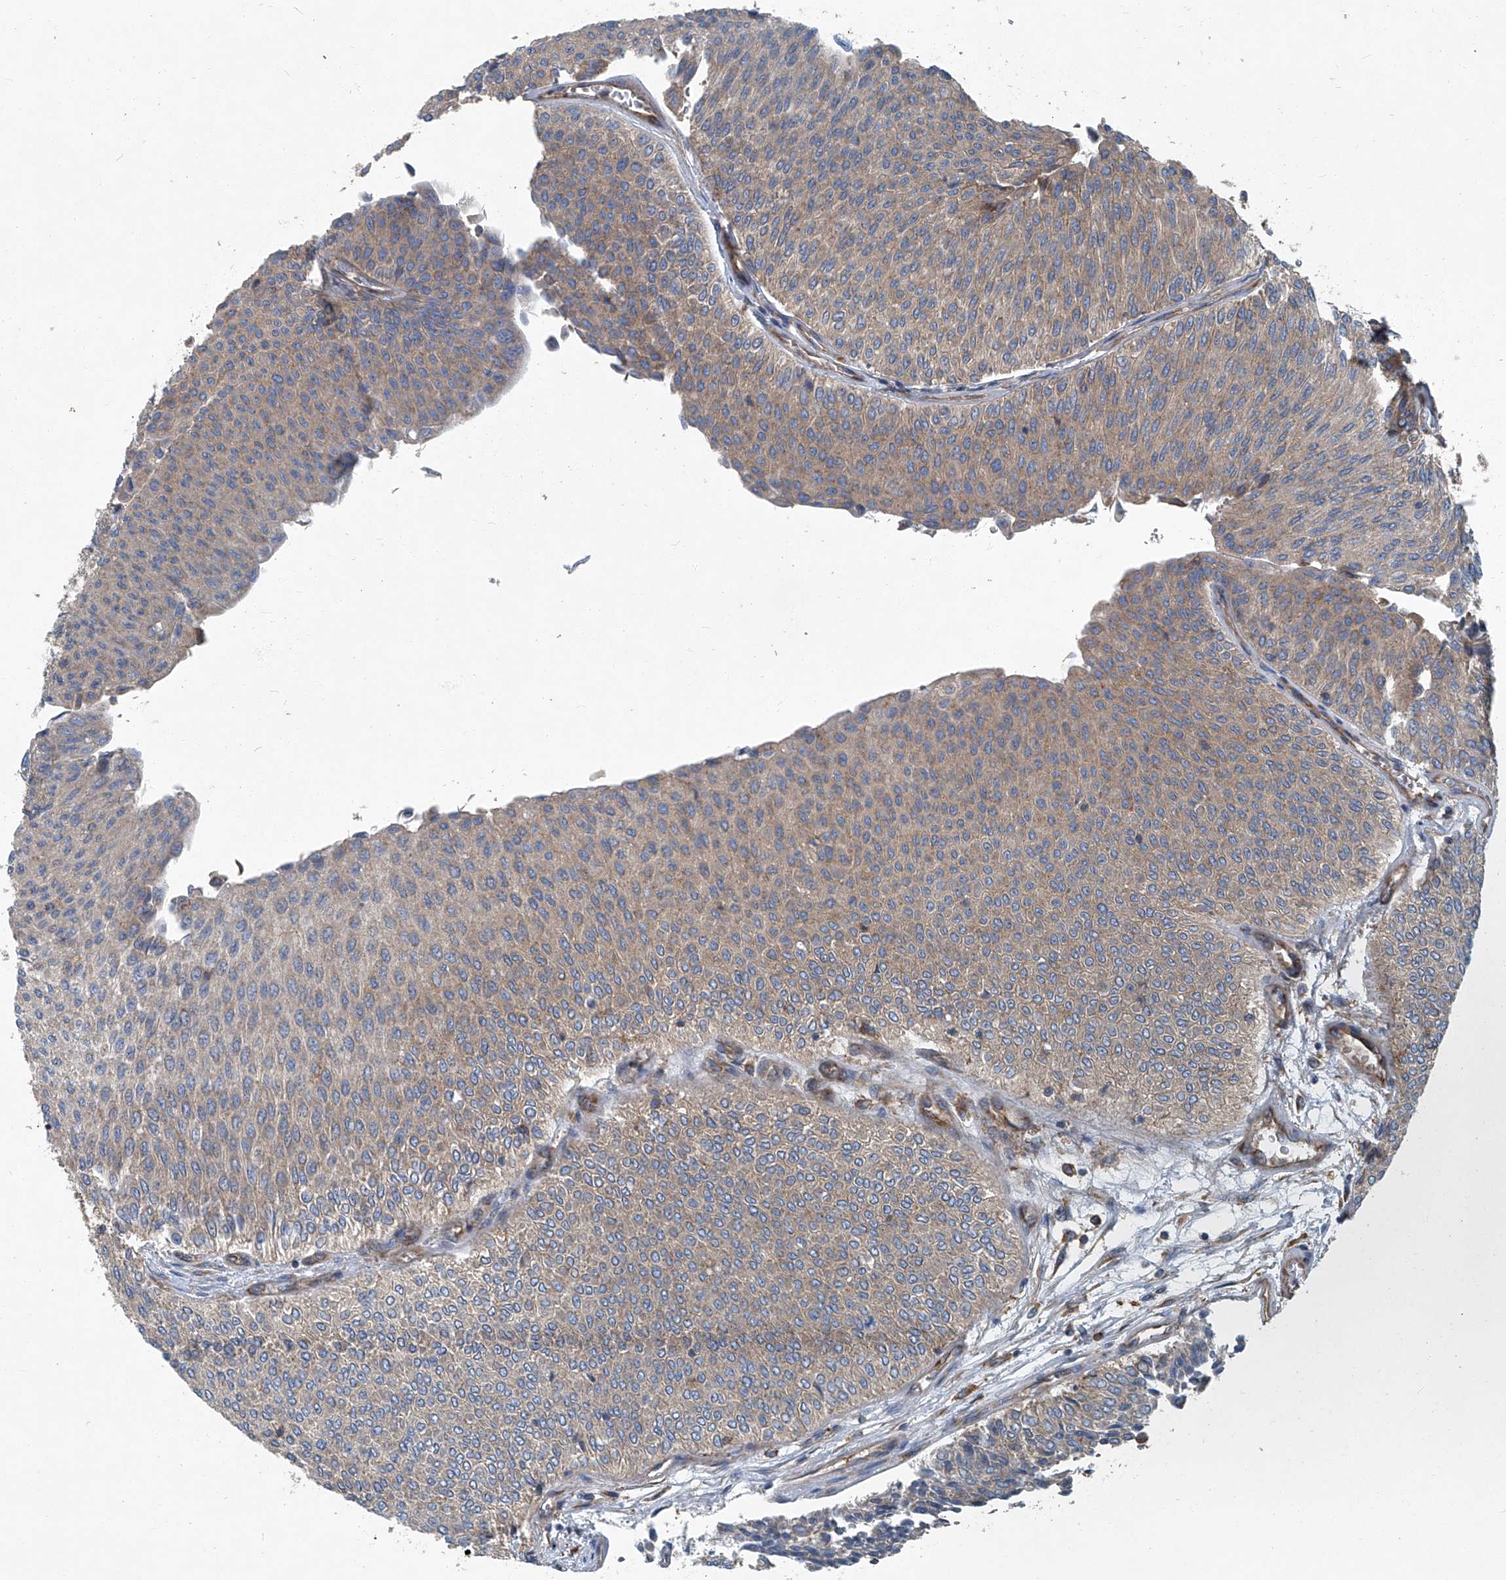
{"staining": {"intensity": "weak", "quantity": "25%-75%", "location": "cytoplasmic/membranous"}, "tissue": "urothelial cancer", "cell_type": "Tumor cells", "image_type": "cancer", "snomed": [{"axis": "morphology", "description": "Urothelial carcinoma, Low grade"}, {"axis": "topography", "description": "Urinary bladder"}], "caption": "Immunohistochemical staining of human urothelial cancer exhibits weak cytoplasmic/membranous protein expression in about 25%-75% of tumor cells.", "gene": "PIGH", "patient": {"sex": "male", "age": 78}}